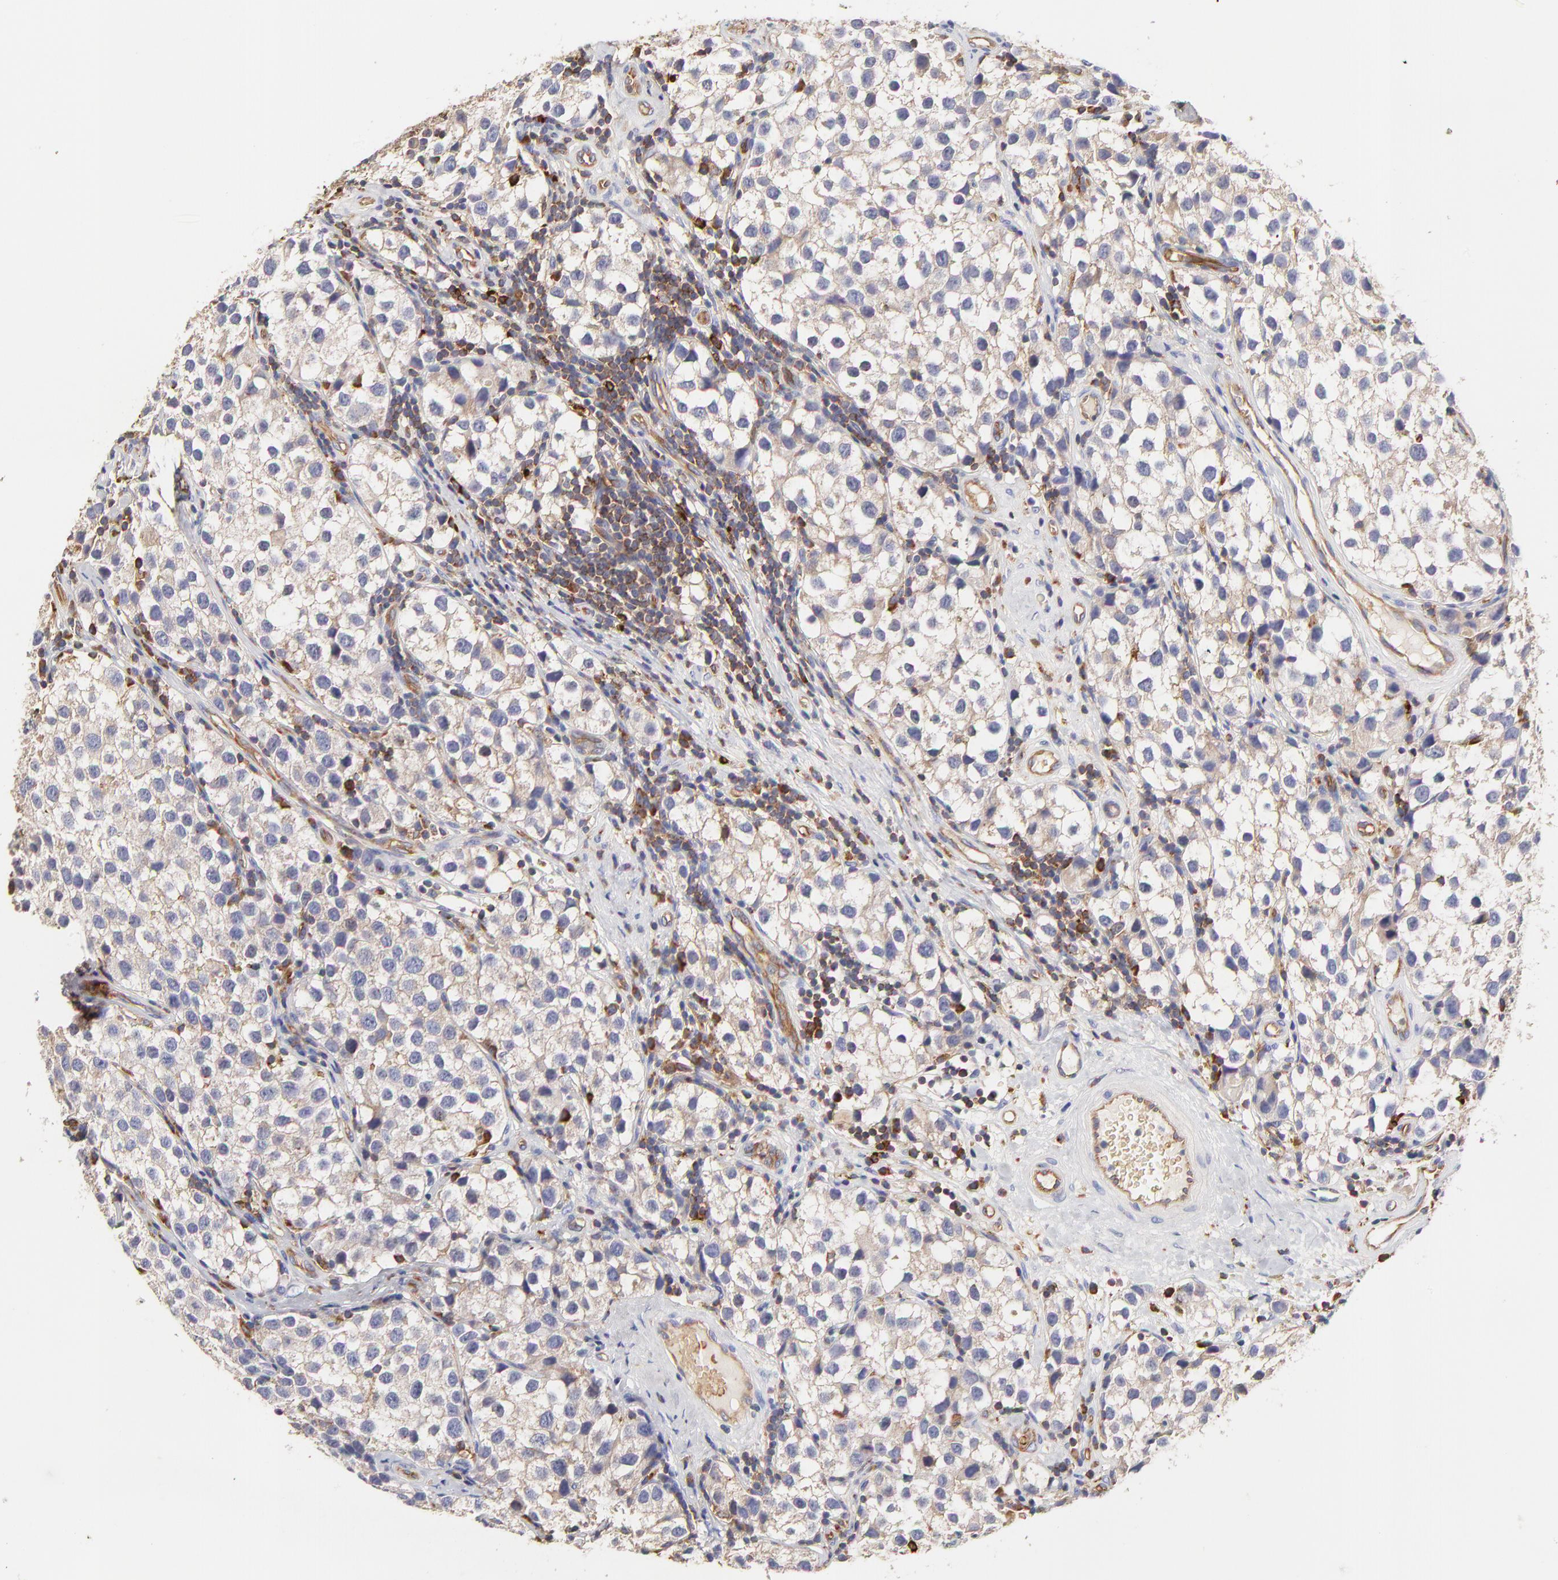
{"staining": {"intensity": "weak", "quantity": ">75%", "location": "cytoplasmic/membranous"}, "tissue": "testis cancer", "cell_type": "Tumor cells", "image_type": "cancer", "snomed": [{"axis": "morphology", "description": "Seminoma, NOS"}, {"axis": "topography", "description": "Testis"}], "caption": "Immunohistochemistry image of testis seminoma stained for a protein (brown), which reveals low levels of weak cytoplasmic/membranous expression in about >75% of tumor cells.", "gene": "CD2AP", "patient": {"sex": "male", "age": 39}}